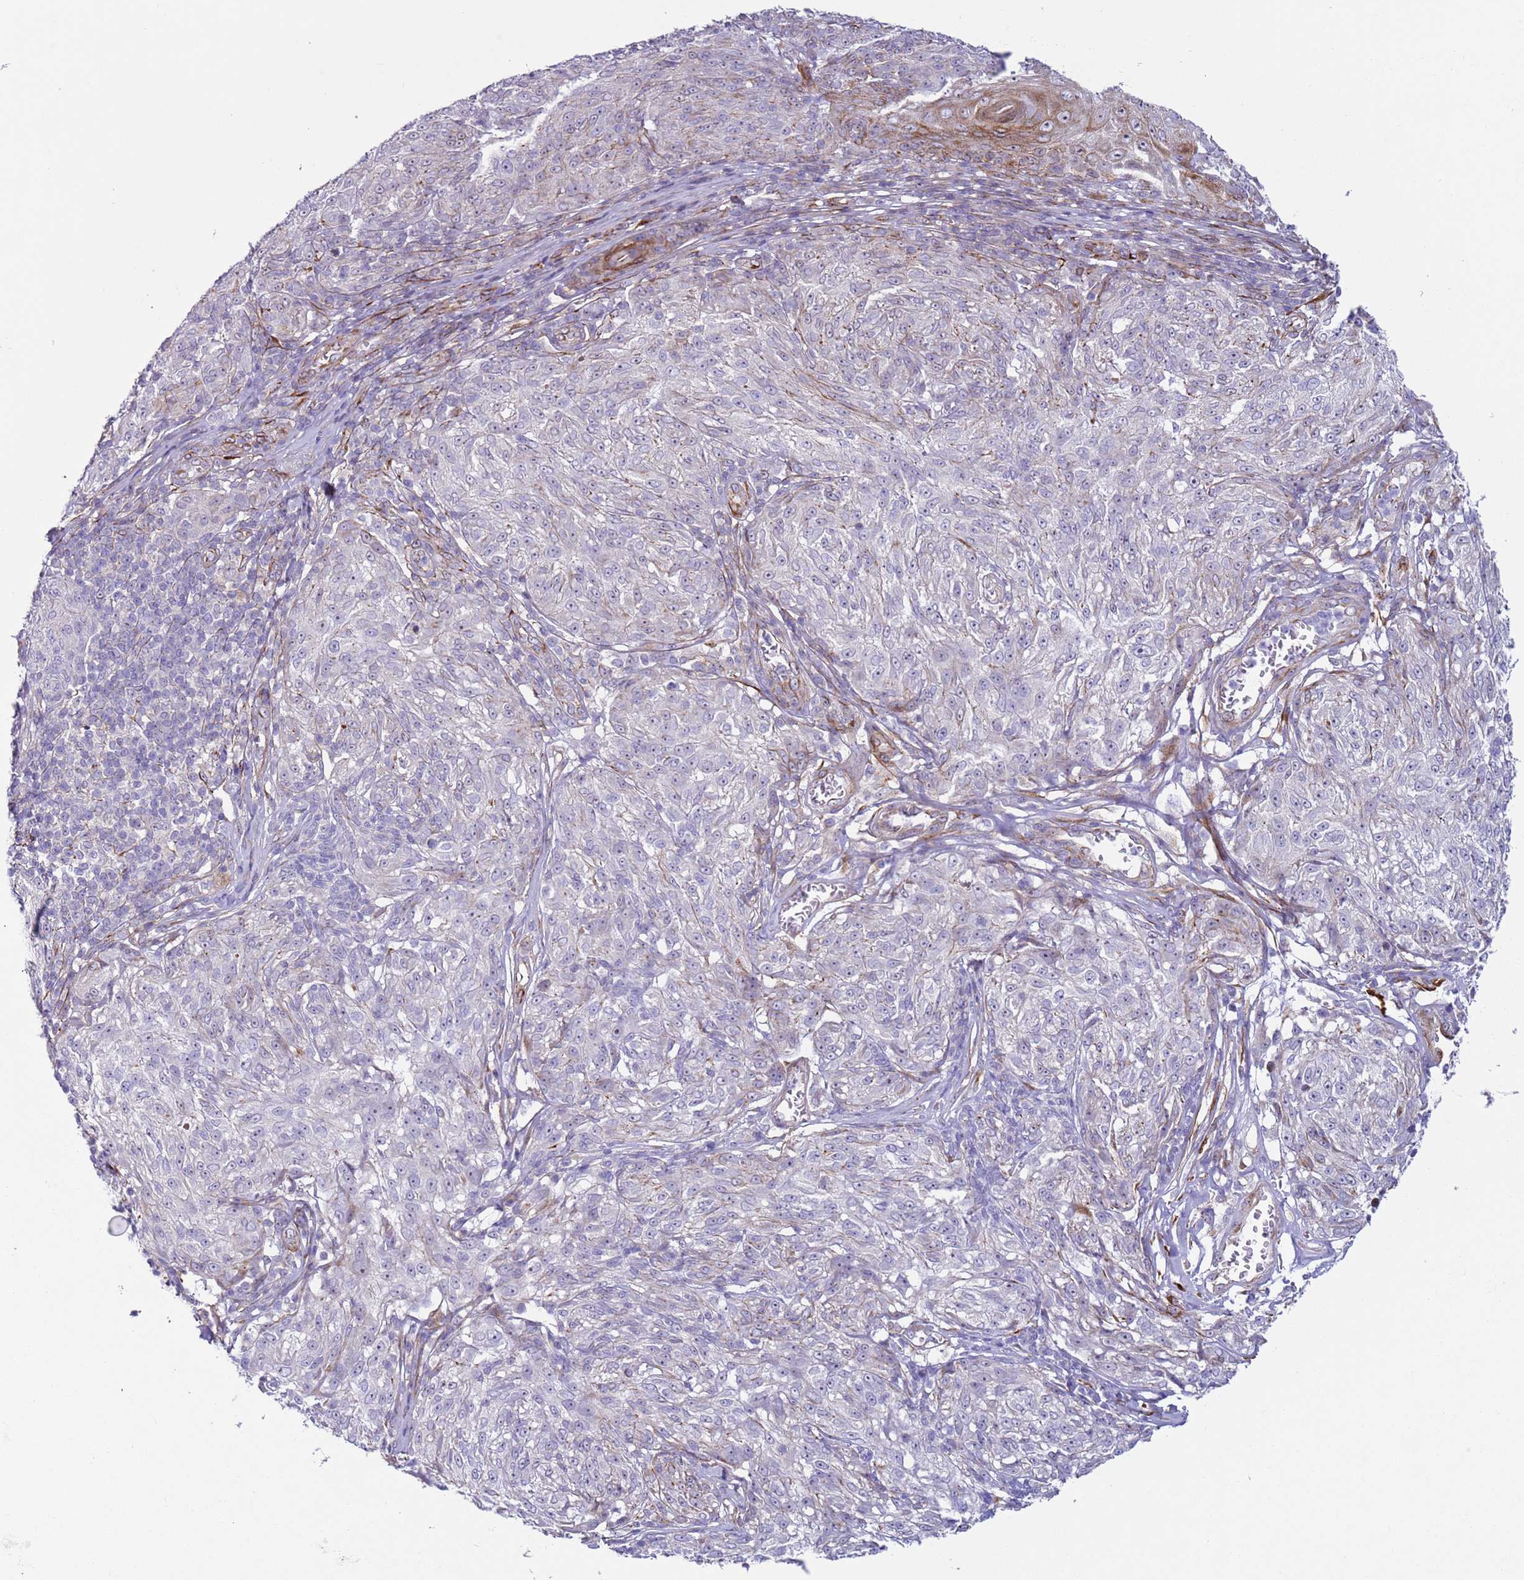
{"staining": {"intensity": "negative", "quantity": "none", "location": "none"}, "tissue": "melanoma", "cell_type": "Tumor cells", "image_type": "cancer", "snomed": [{"axis": "morphology", "description": "Malignant melanoma, NOS"}, {"axis": "topography", "description": "Skin"}], "caption": "Immunohistochemistry (IHC) of human melanoma exhibits no staining in tumor cells.", "gene": "HEATR1", "patient": {"sex": "female", "age": 63}}